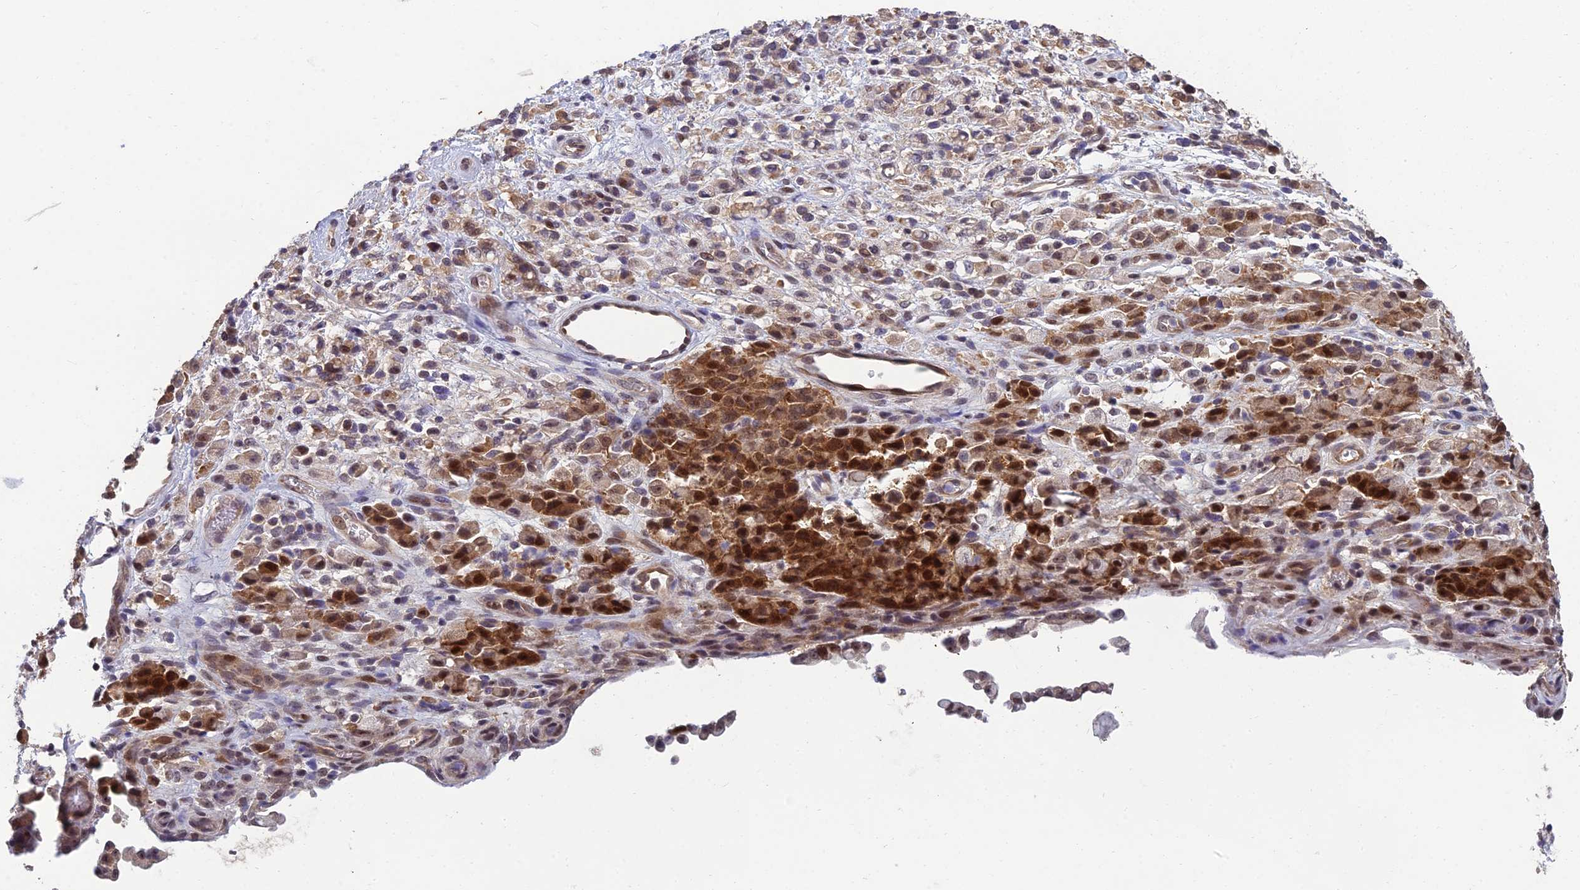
{"staining": {"intensity": "strong", "quantity": ">75%", "location": "cytoplasmic/membranous,nuclear"}, "tissue": "stomach cancer", "cell_type": "Tumor cells", "image_type": "cancer", "snomed": [{"axis": "morphology", "description": "Adenocarcinoma, NOS"}, {"axis": "topography", "description": "Stomach"}], "caption": "Stomach adenocarcinoma was stained to show a protein in brown. There is high levels of strong cytoplasmic/membranous and nuclear expression in about >75% of tumor cells. (brown staining indicates protein expression, while blue staining denotes nuclei).", "gene": "GRWD1", "patient": {"sex": "female", "age": 60}}